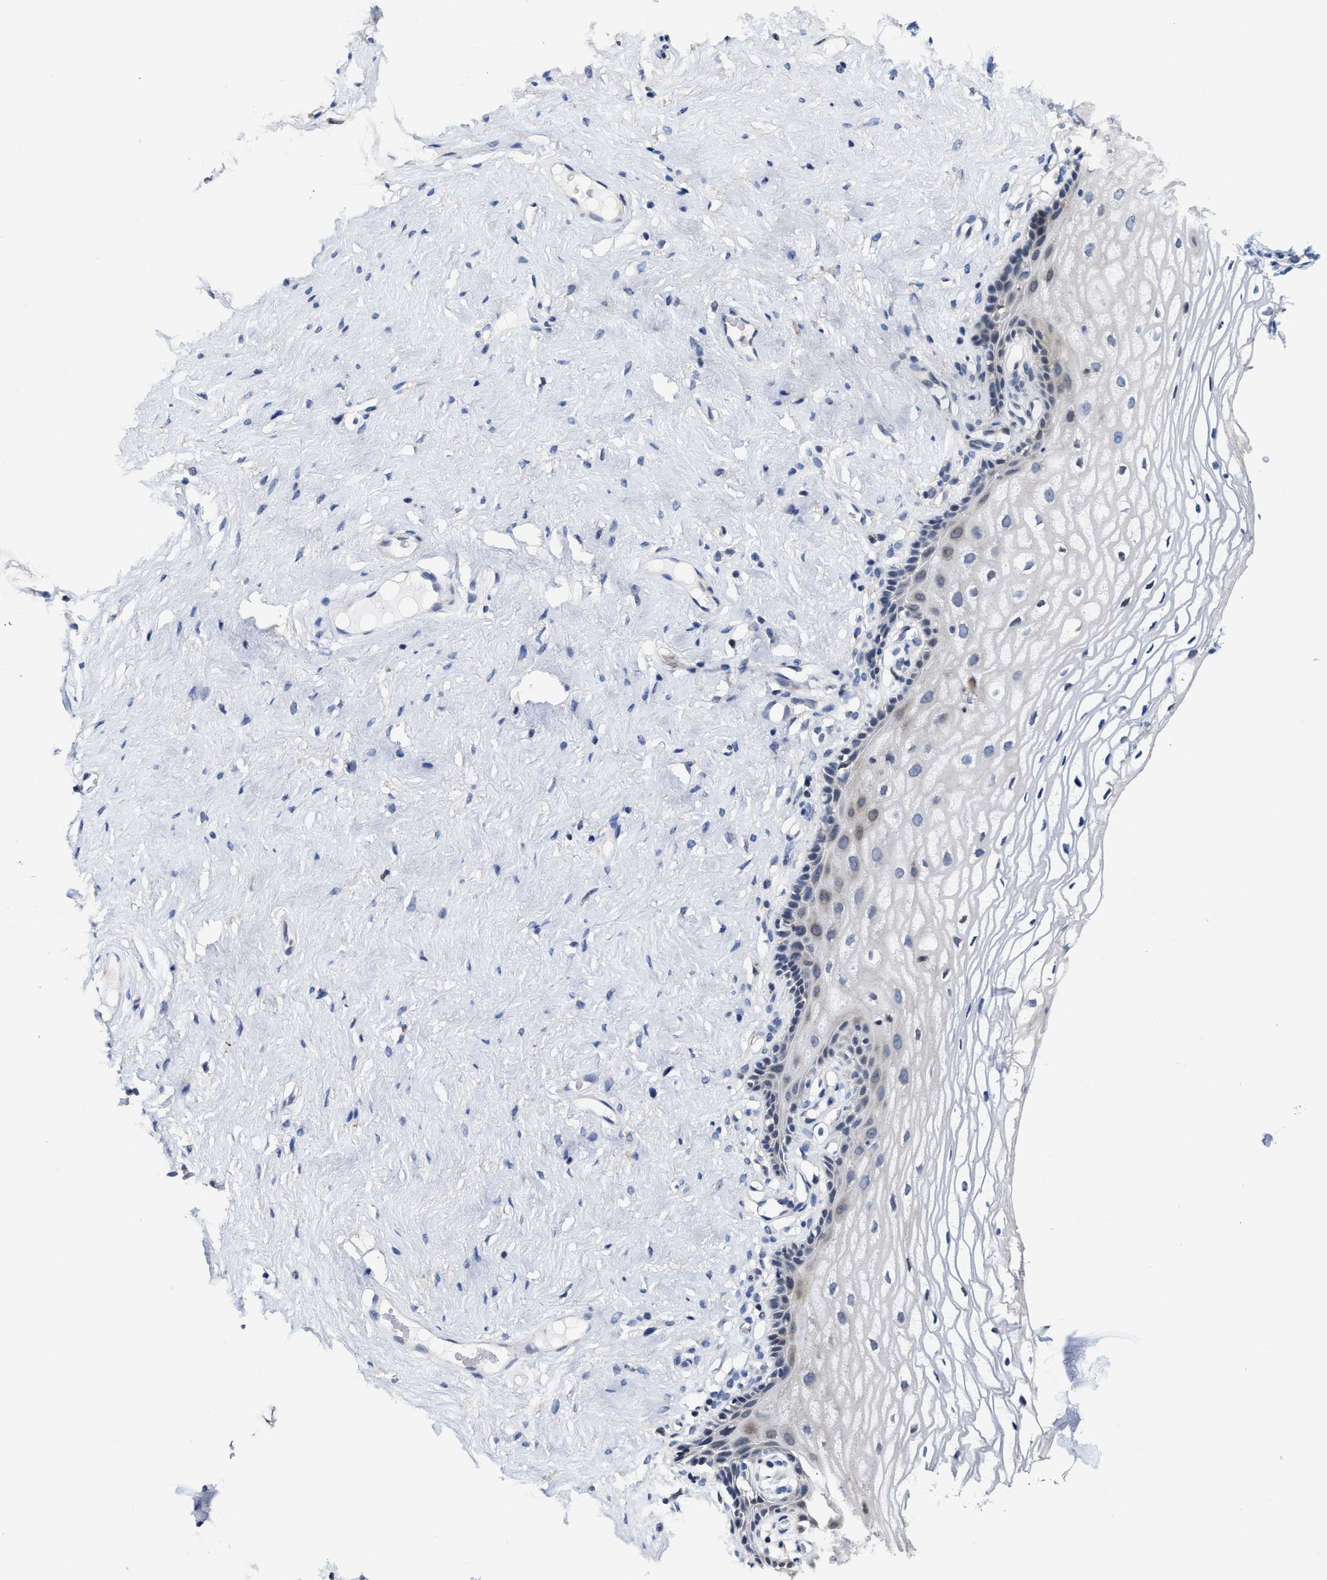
{"staining": {"intensity": "negative", "quantity": "none", "location": "none"}, "tissue": "vagina", "cell_type": "Squamous epithelial cells", "image_type": "normal", "snomed": [{"axis": "morphology", "description": "Normal tissue, NOS"}, {"axis": "morphology", "description": "Adenocarcinoma, NOS"}, {"axis": "topography", "description": "Rectum"}, {"axis": "topography", "description": "Vagina"}], "caption": "This is a photomicrograph of immunohistochemistry (IHC) staining of unremarkable vagina, which shows no expression in squamous epithelial cells.", "gene": "ZFAT", "patient": {"sex": "female", "age": 71}}